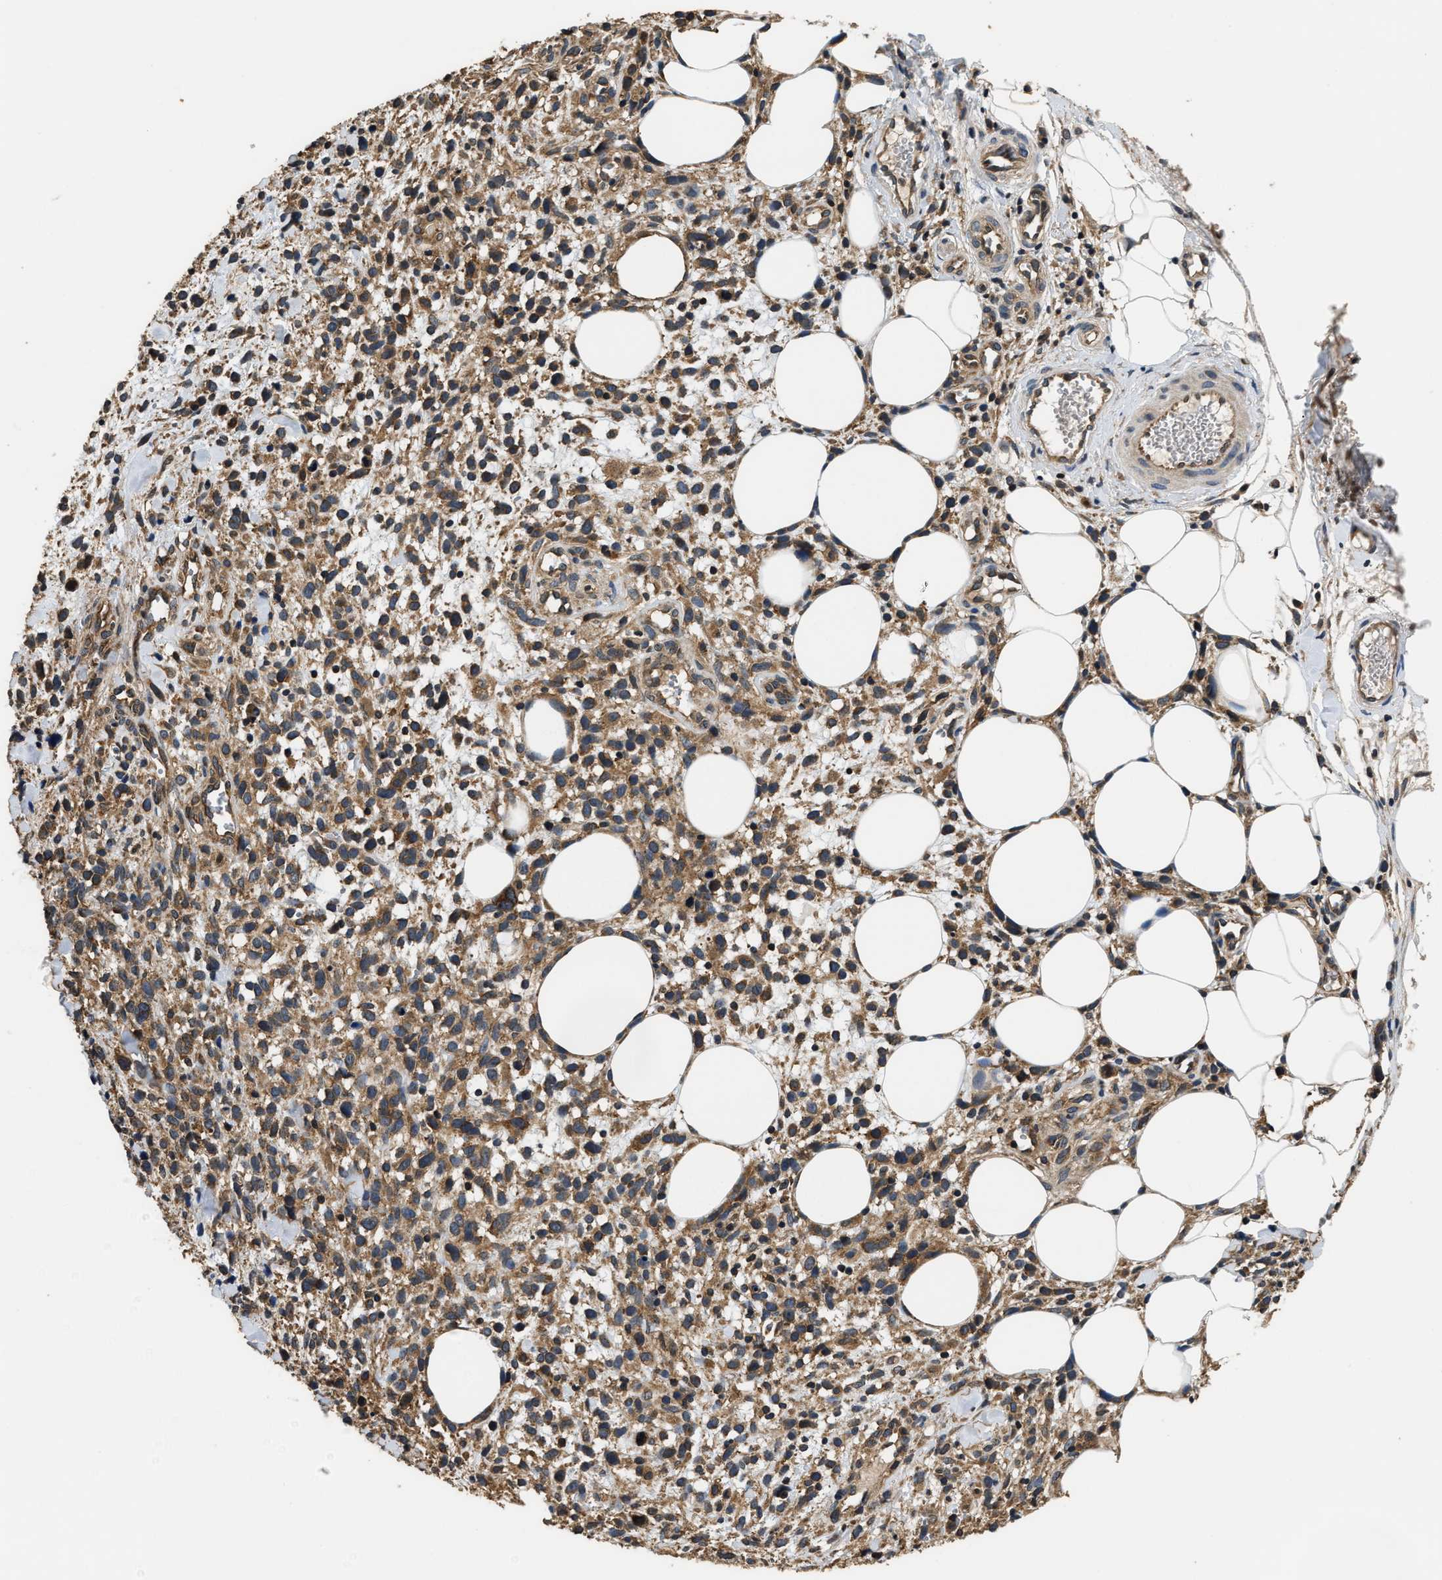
{"staining": {"intensity": "moderate", "quantity": ">75%", "location": "cytoplasmic/membranous"}, "tissue": "melanoma", "cell_type": "Tumor cells", "image_type": "cancer", "snomed": [{"axis": "morphology", "description": "Malignant melanoma, NOS"}, {"axis": "topography", "description": "Skin"}], "caption": "Immunohistochemistry of human melanoma displays medium levels of moderate cytoplasmic/membranous positivity in approximately >75% of tumor cells.", "gene": "DNAJC2", "patient": {"sex": "female", "age": 55}}